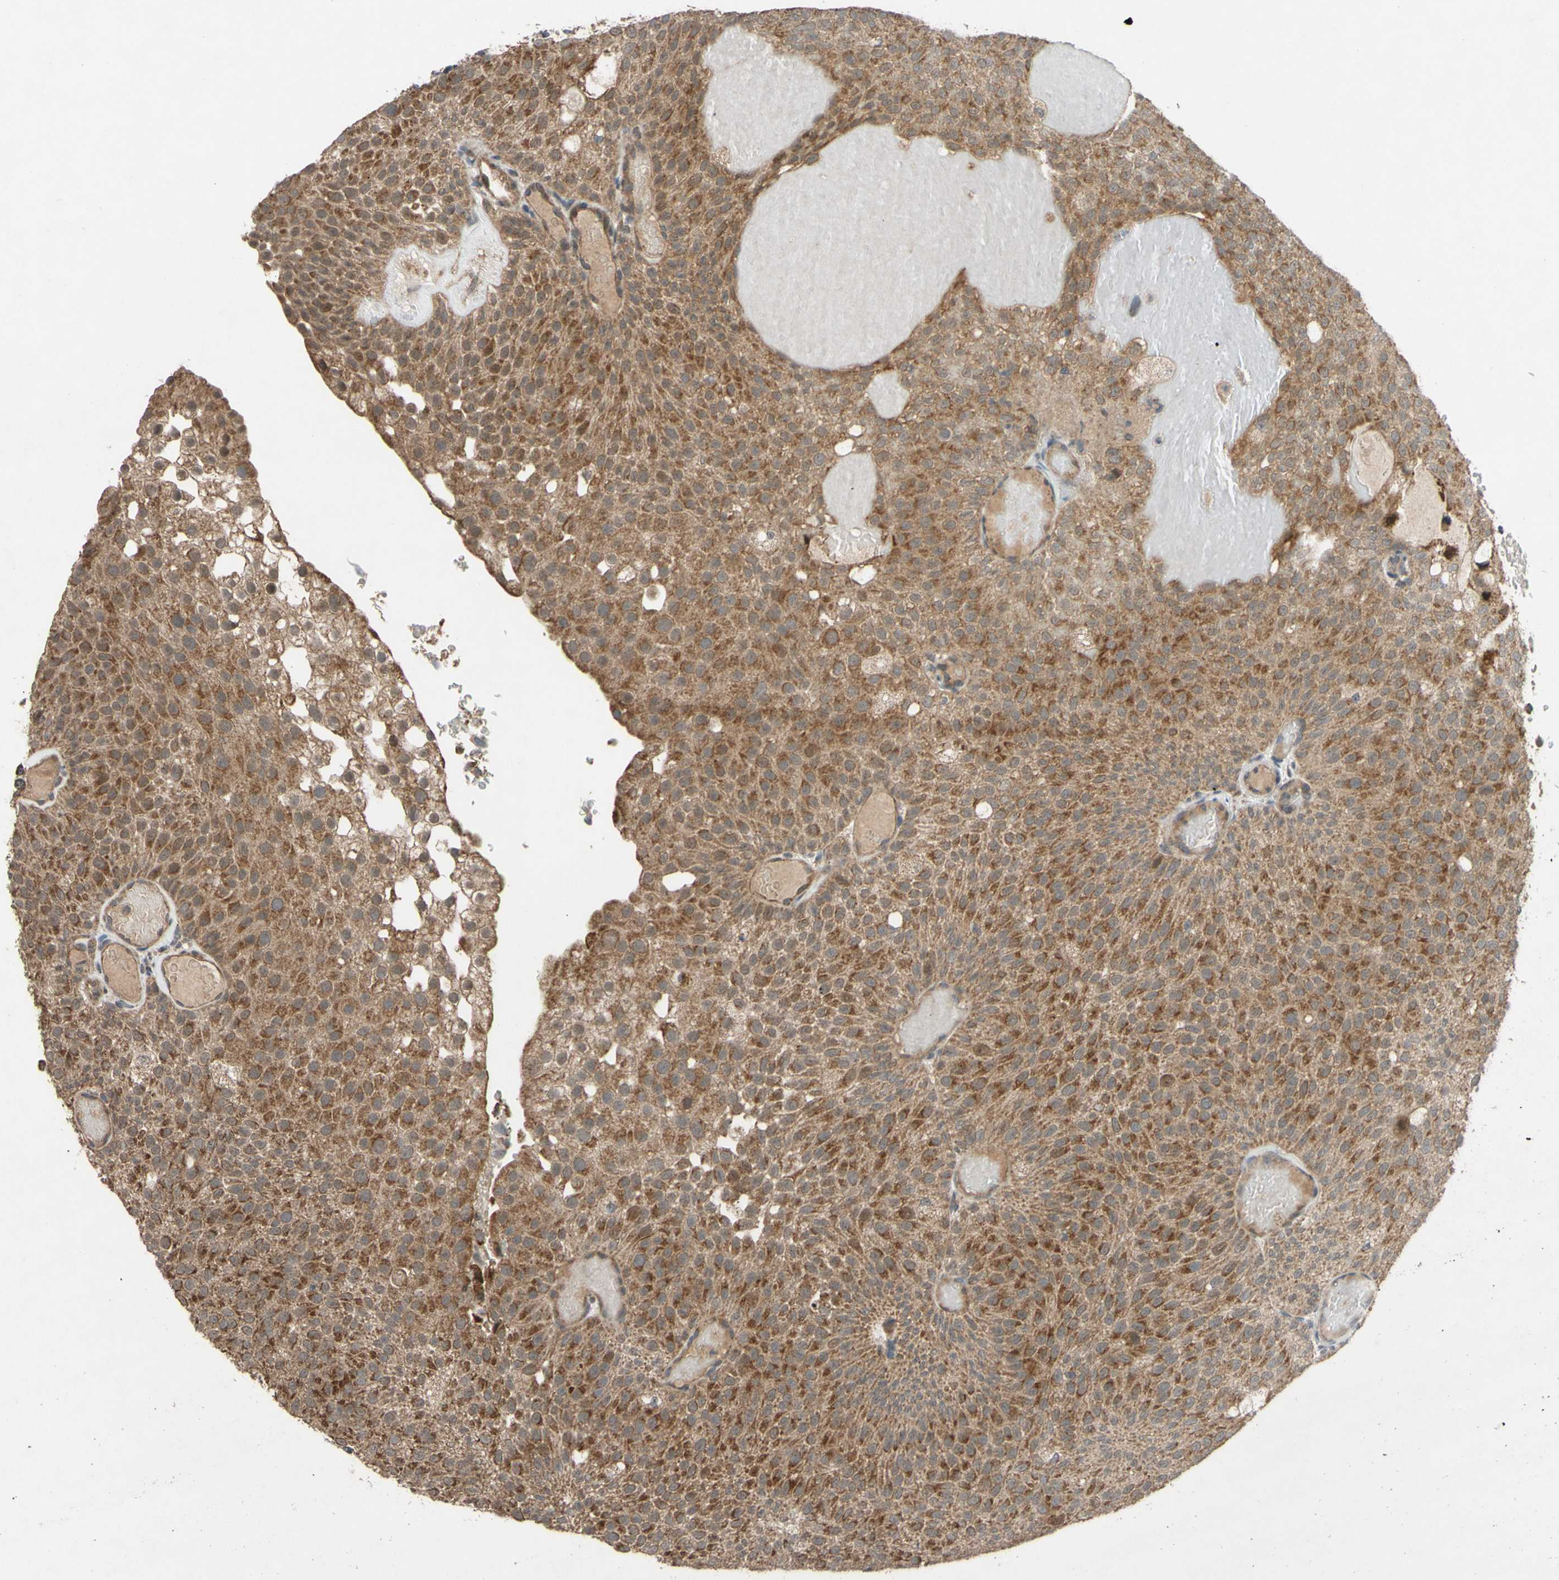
{"staining": {"intensity": "moderate", "quantity": ">75%", "location": "cytoplasmic/membranous"}, "tissue": "urothelial cancer", "cell_type": "Tumor cells", "image_type": "cancer", "snomed": [{"axis": "morphology", "description": "Urothelial carcinoma, Low grade"}, {"axis": "topography", "description": "Urinary bladder"}], "caption": "Moderate cytoplasmic/membranous staining is appreciated in approximately >75% of tumor cells in urothelial carcinoma (low-grade).", "gene": "CD164", "patient": {"sex": "male", "age": 78}}